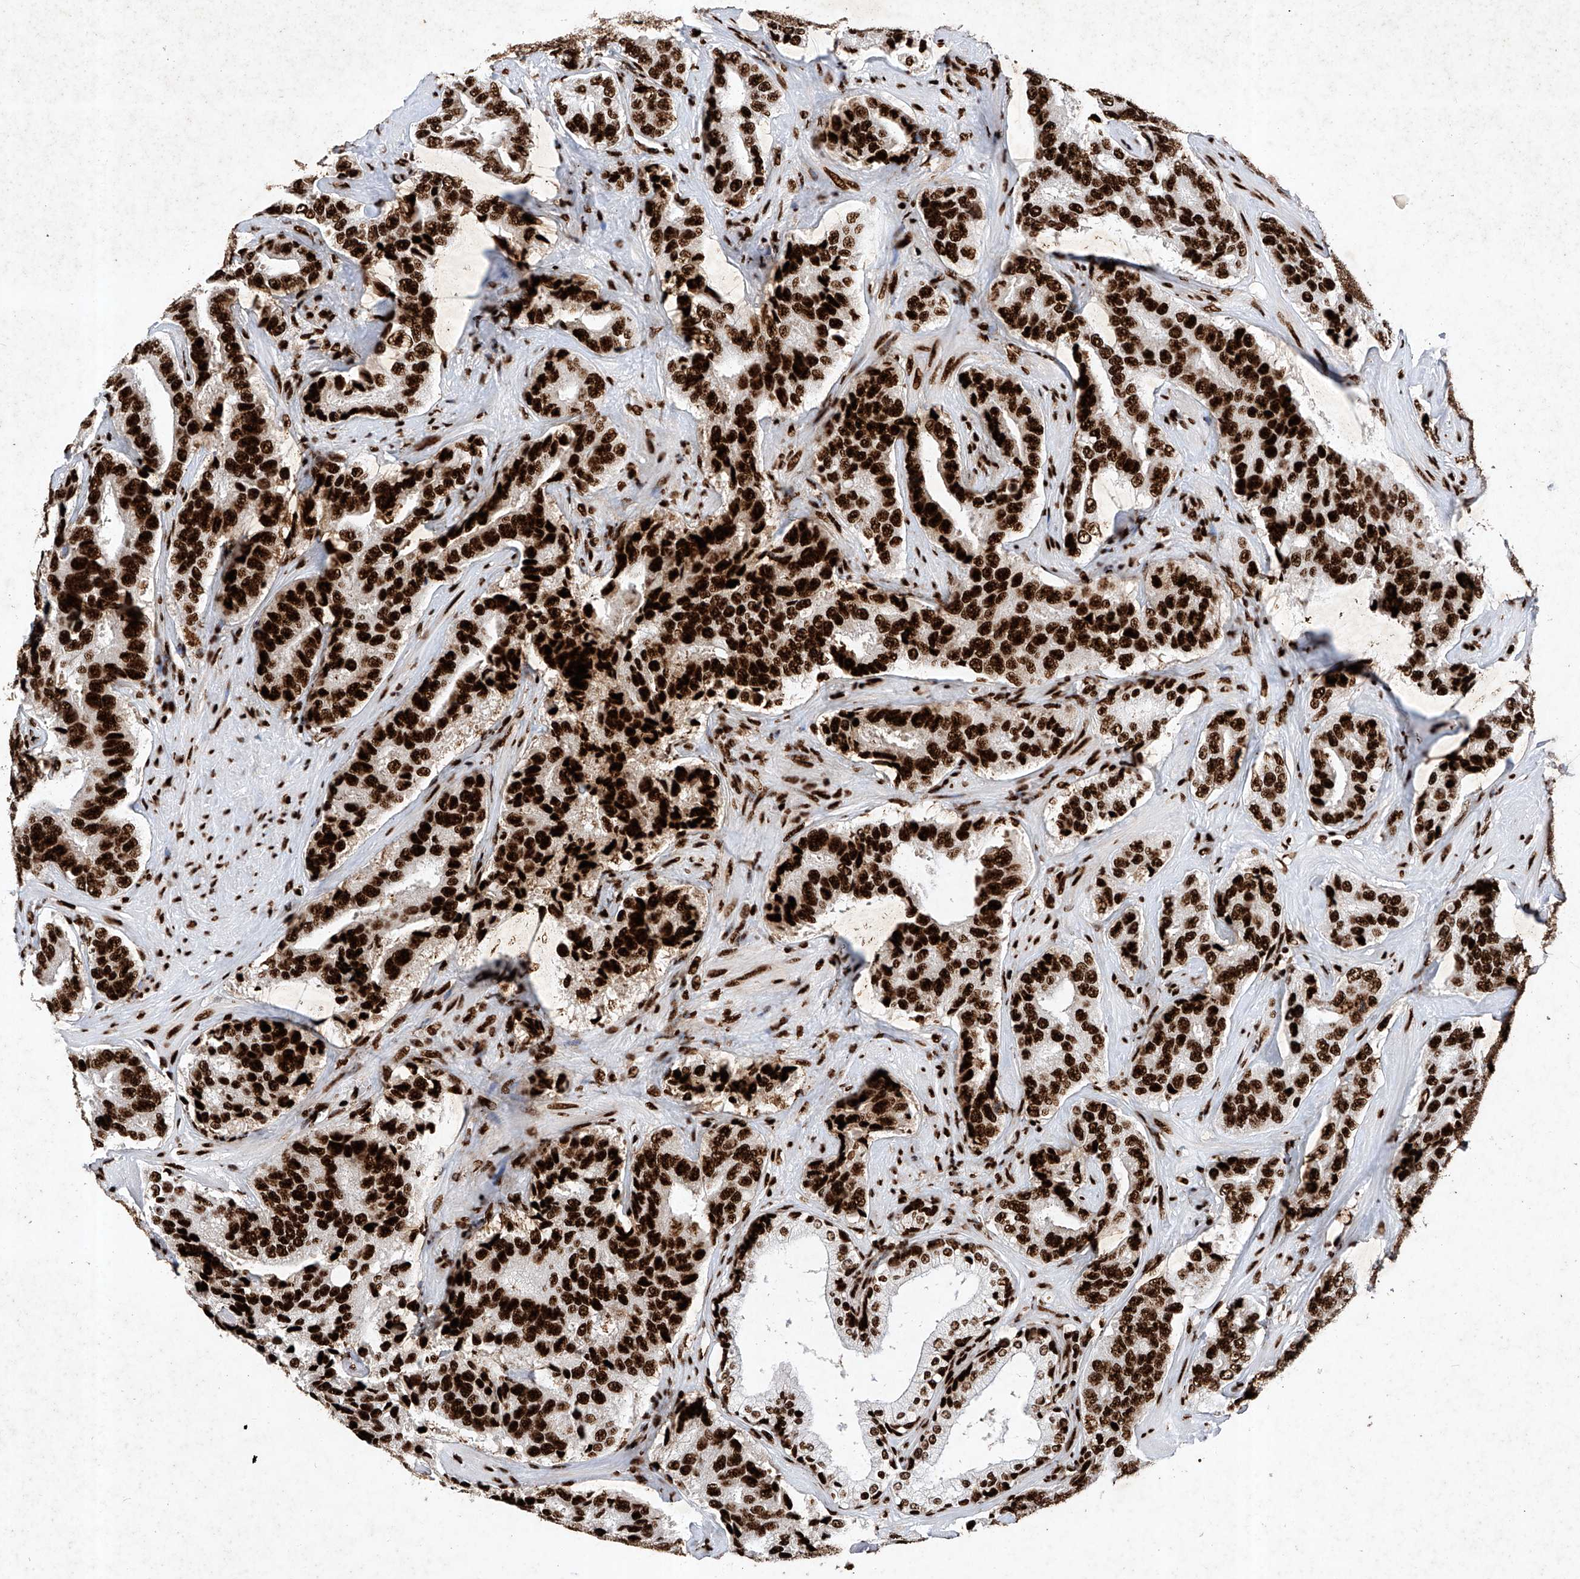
{"staining": {"intensity": "strong", "quantity": ">75%", "location": "nuclear"}, "tissue": "prostate cancer", "cell_type": "Tumor cells", "image_type": "cancer", "snomed": [{"axis": "morphology", "description": "Adenocarcinoma, High grade"}, {"axis": "topography", "description": "Prostate"}], "caption": "This micrograph displays immunohistochemistry staining of human prostate cancer, with high strong nuclear expression in approximately >75% of tumor cells.", "gene": "SRSF6", "patient": {"sex": "male", "age": 60}}